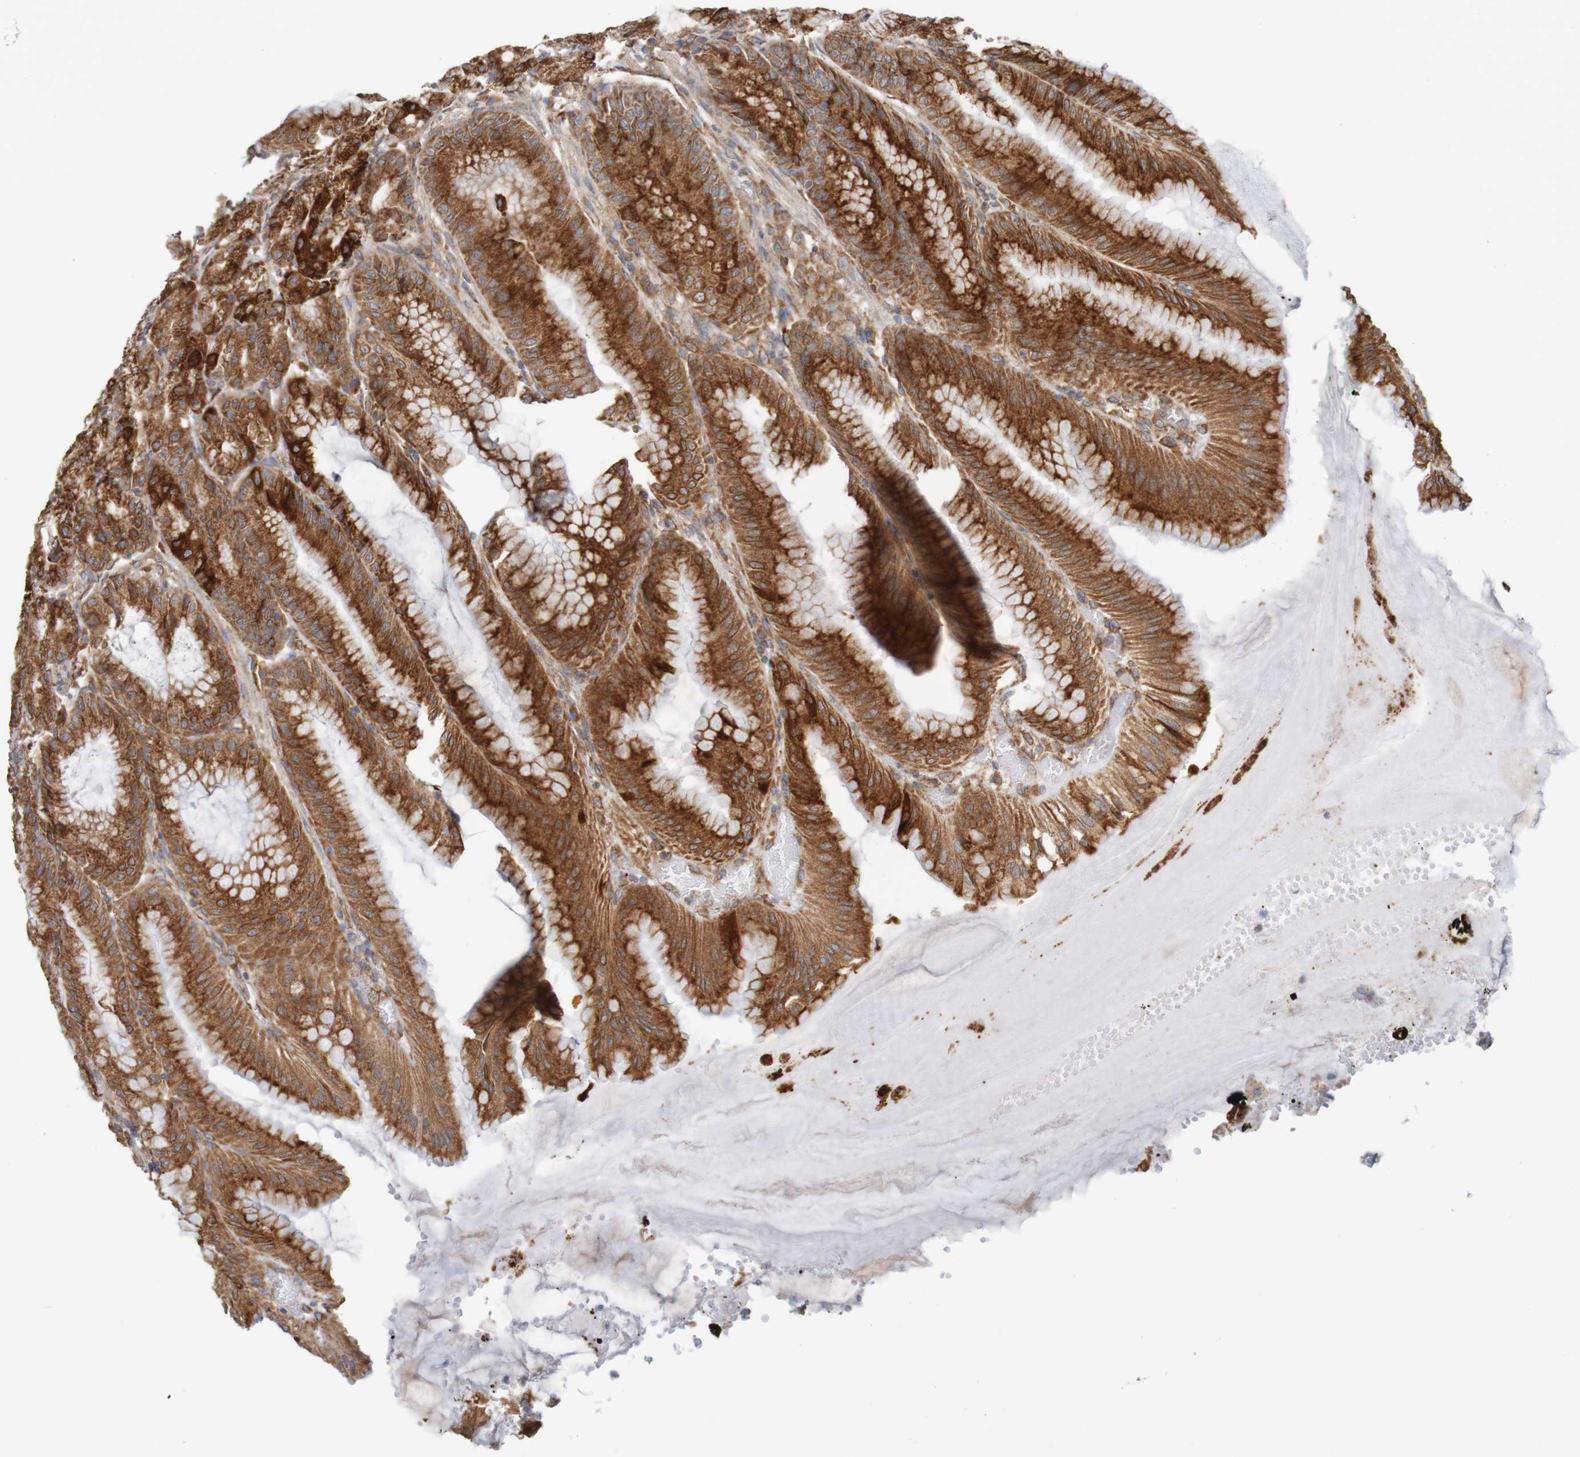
{"staining": {"intensity": "strong", "quantity": ">75%", "location": "cytoplasmic/membranous"}, "tissue": "stomach", "cell_type": "Glandular cells", "image_type": "normal", "snomed": [{"axis": "morphology", "description": "Normal tissue, NOS"}, {"axis": "topography", "description": "Stomach, lower"}], "caption": "Benign stomach was stained to show a protein in brown. There is high levels of strong cytoplasmic/membranous positivity in approximately >75% of glandular cells.", "gene": "PDIA3", "patient": {"sex": "male", "age": 71}}